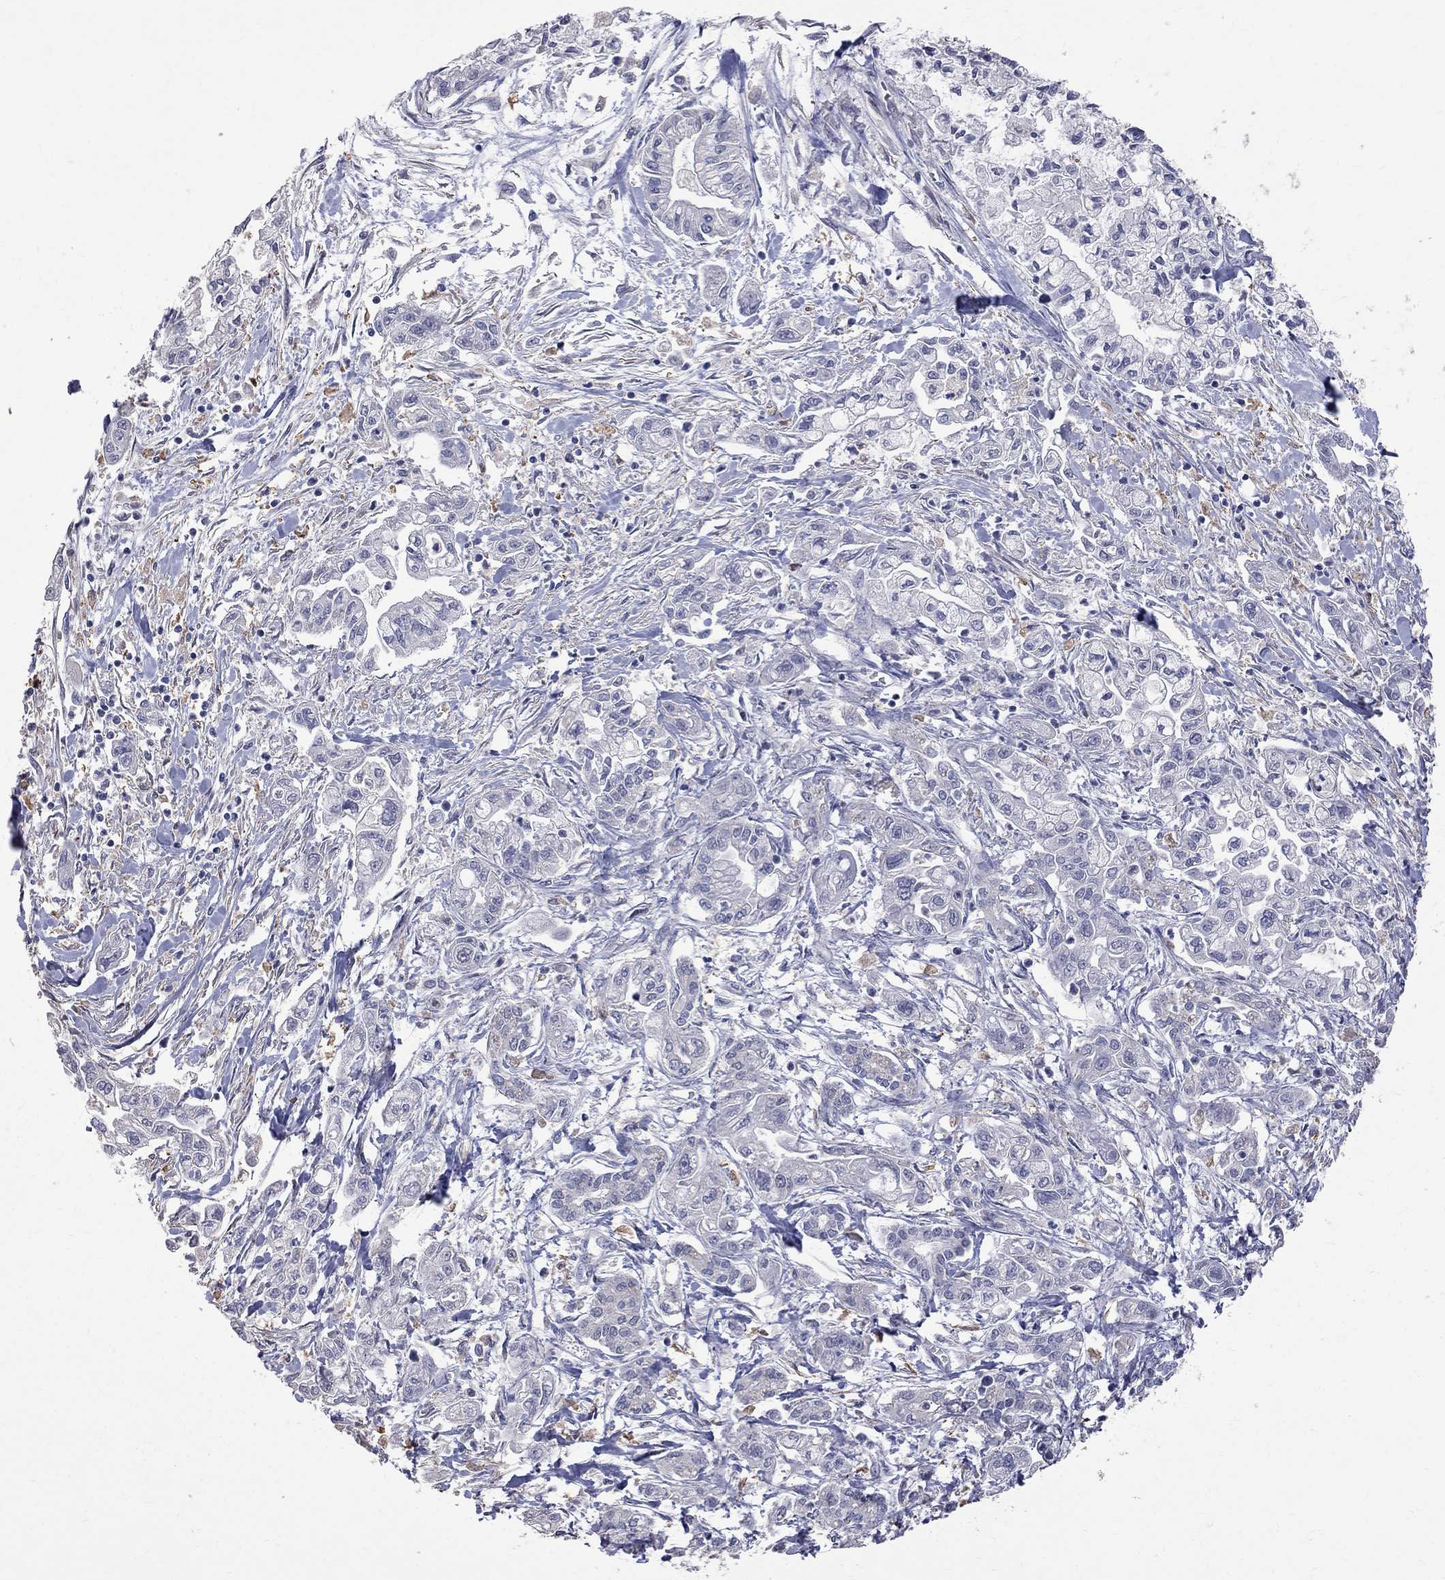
{"staining": {"intensity": "negative", "quantity": "none", "location": "none"}, "tissue": "pancreatic cancer", "cell_type": "Tumor cells", "image_type": "cancer", "snomed": [{"axis": "morphology", "description": "Adenocarcinoma, NOS"}, {"axis": "topography", "description": "Pancreas"}], "caption": "Immunohistochemistry (IHC) of pancreatic cancer (adenocarcinoma) displays no expression in tumor cells.", "gene": "CKAP2", "patient": {"sex": "male", "age": 54}}